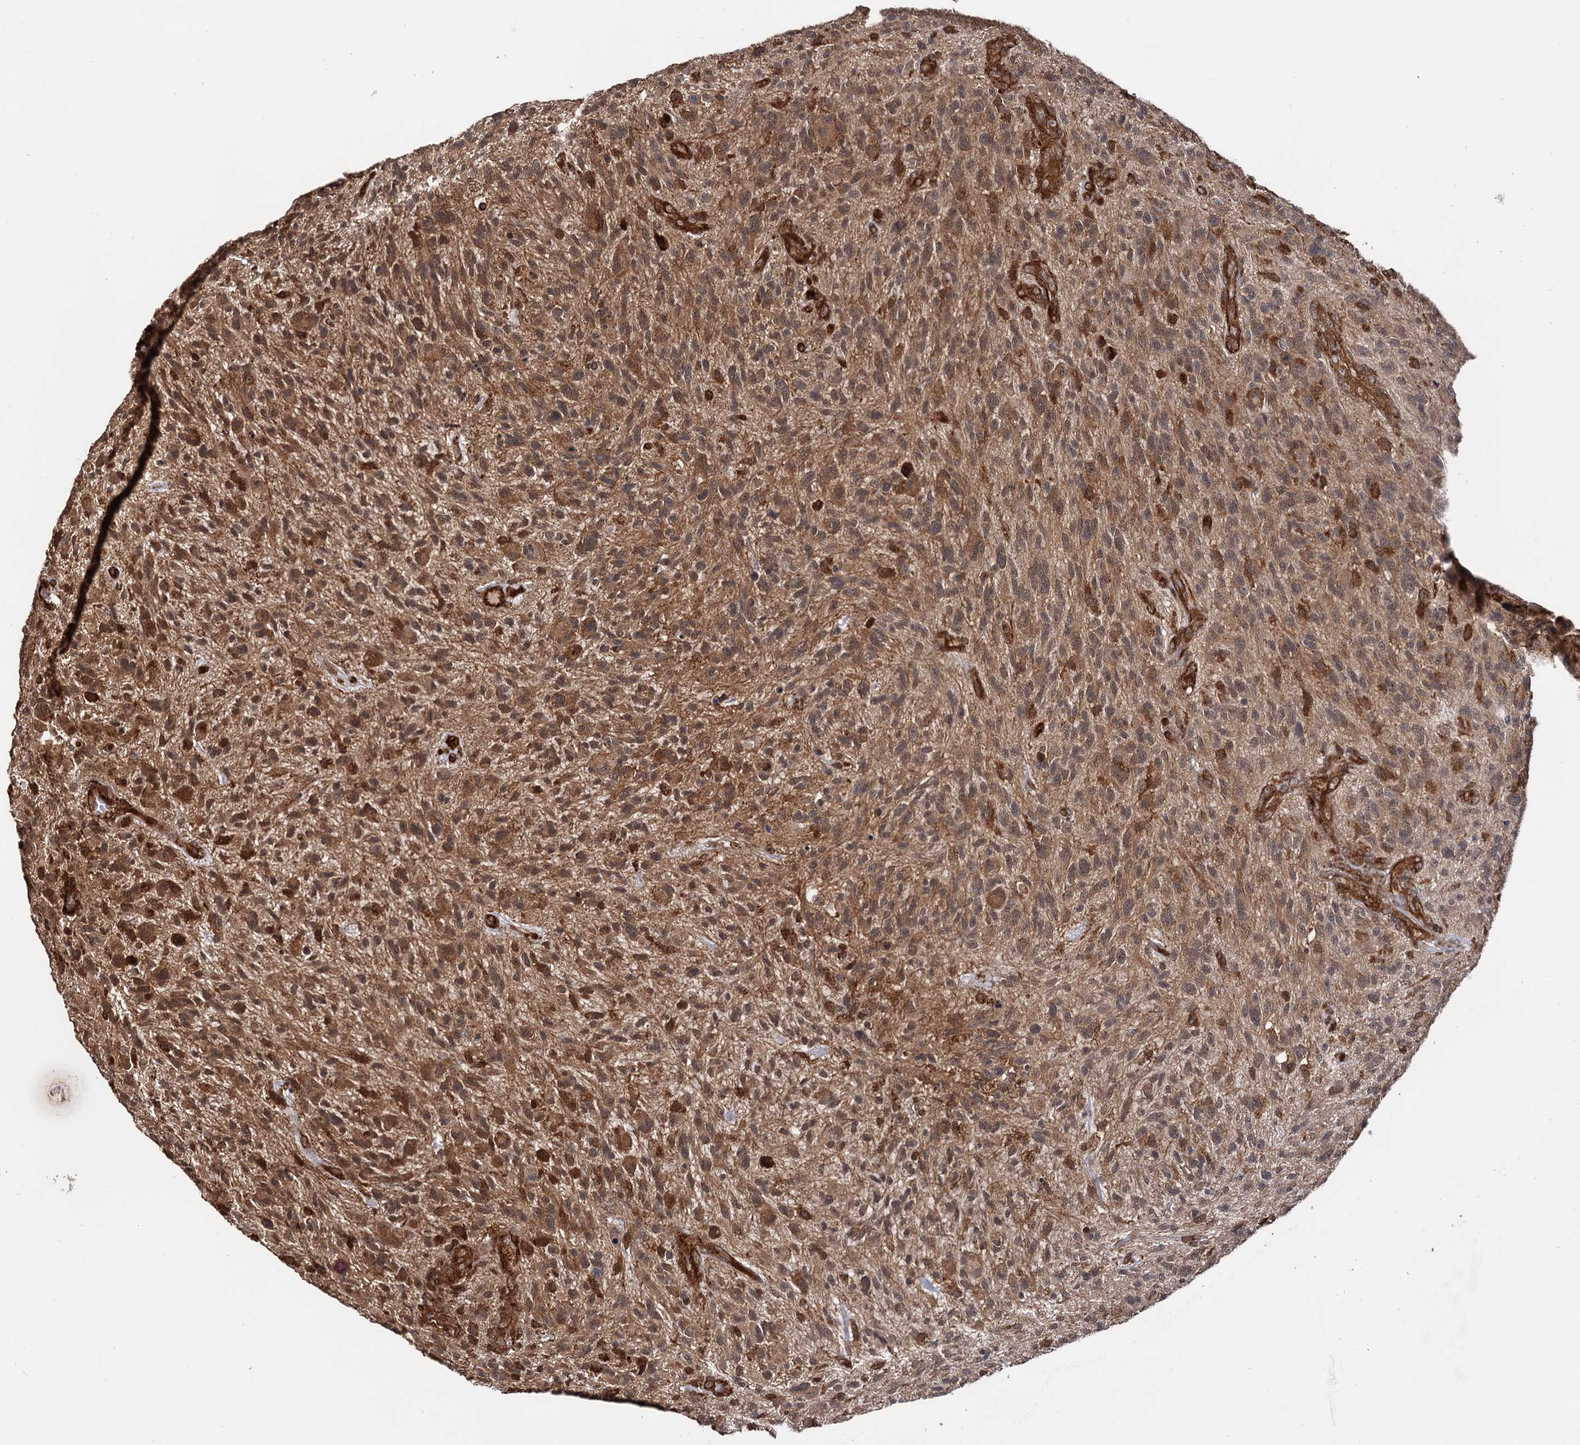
{"staining": {"intensity": "moderate", "quantity": ">75%", "location": "cytoplasmic/membranous"}, "tissue": "glioma", "cell_type": "Tumor cells", "image_type": "cancer", "snomed": [{"axis": "morphology", "description": "Glioma, malignant, High grade"}, {"axis": "topography", "description": "Brain"}], "caption": "Tumor cells show medium levels of moderate cytoplasmic/membranous staining in approximately >75% of cells in human high-grade glioma (malignant).", "gene": "ATP8B4", "patient": {"sex": "male", "age": 47}}